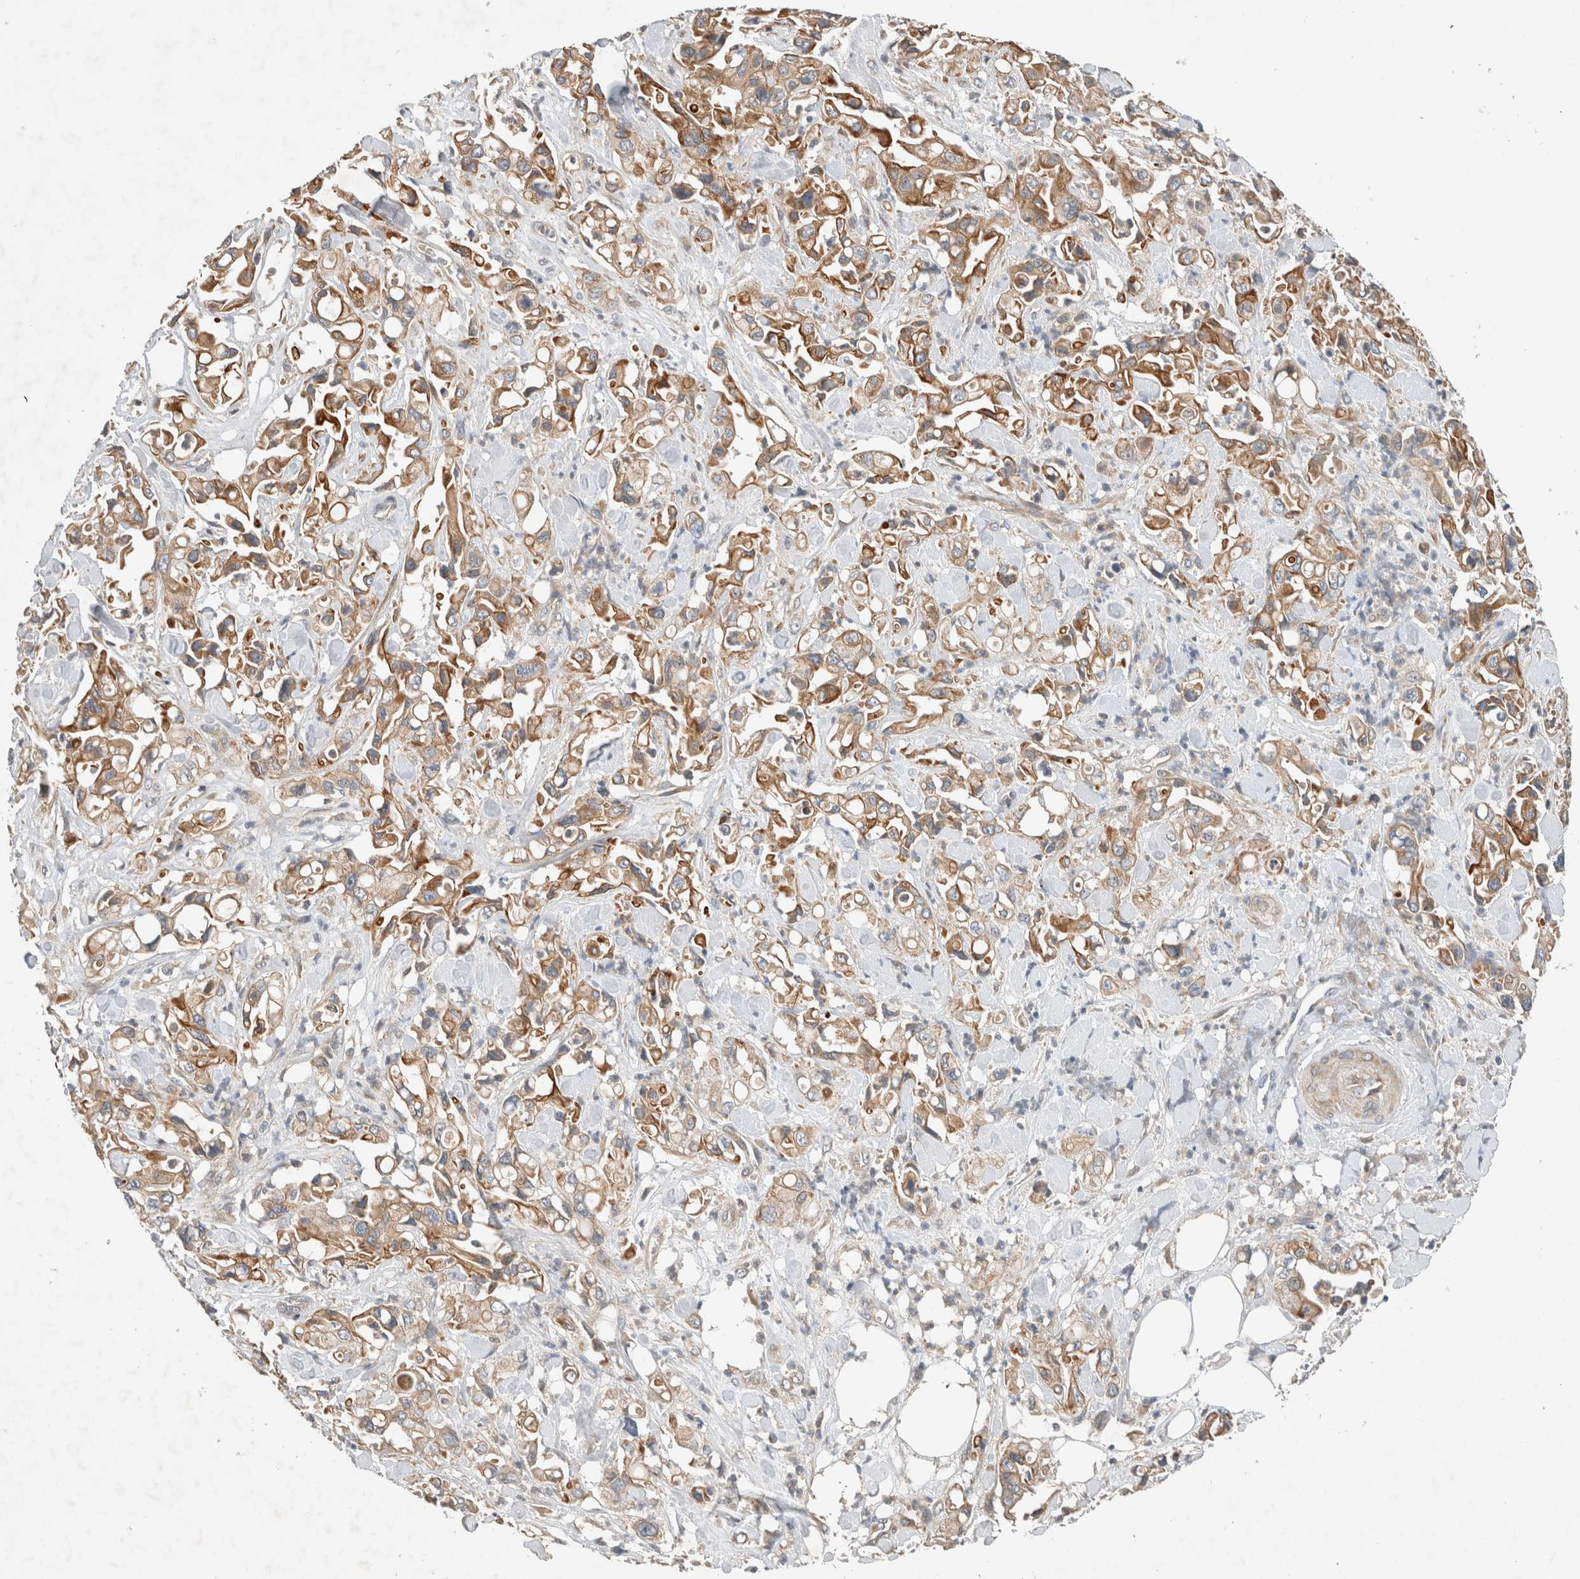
{"staining": {"intensity": "moderate", "quantity": ">75%", "location": "cytoplasmic/membranous"}, "tissue": "pancreatic cancer", "cell_type": "Tumor cells", "image_type": "cancer", "snomed": [{"axis": "morphology", "description": "Adenocarcinoma, NOS"}, {"axis": "topography", "description": "Pancreas"}], "caption": "Protein expression analysis of human pancreatic cancer (adenocarcinoma) reveals moderate cytoplasmic/membranous staining in approximately >75% of tumor cells.", "gene": "ARMC9", "patient": {"sex": "male", "age": 70}}